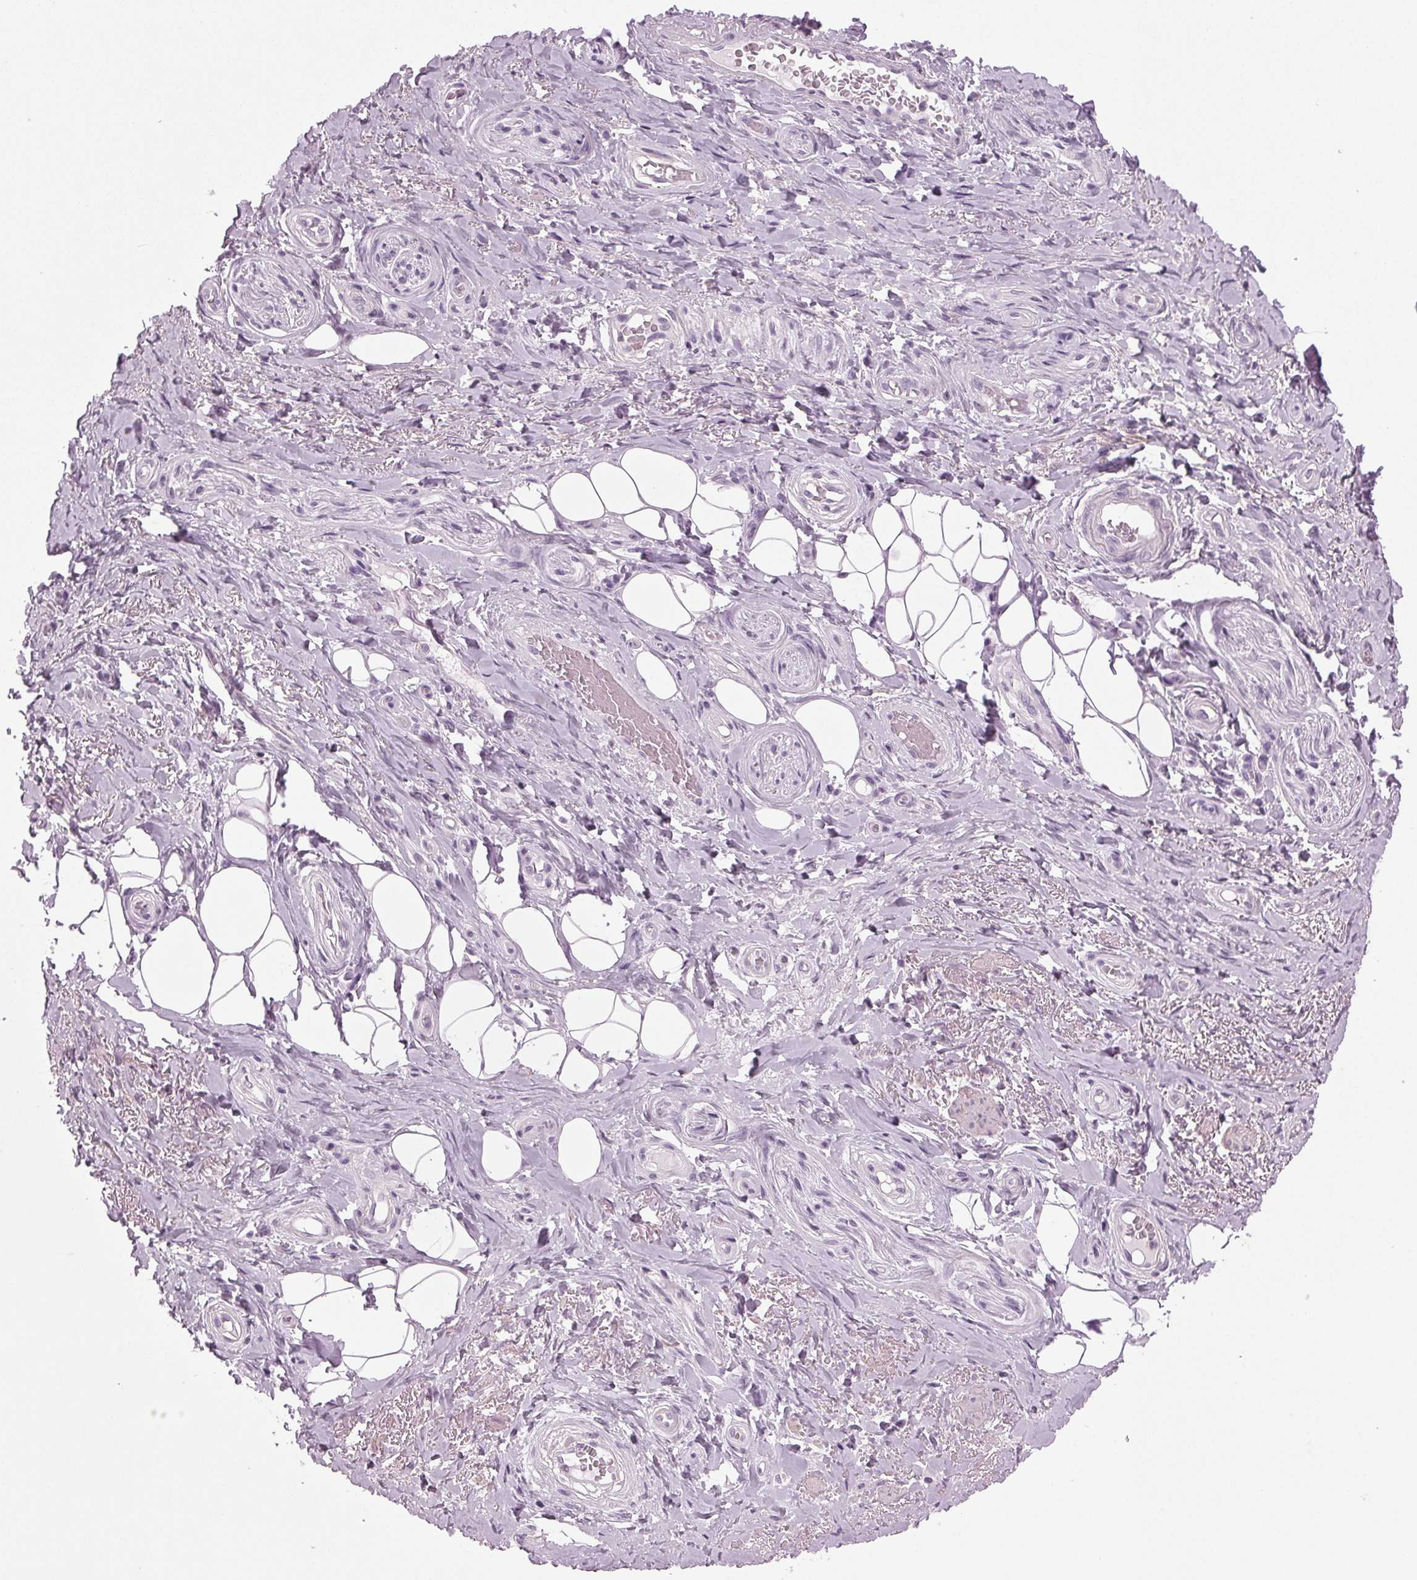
{"staining": {"intensity": "negative", "quantity": "none", "location": "none"}, "tissue": "adipose tissue", "cell_type": "Adipocytes", "image_type": "normal", "snomed": [{"axis": "morphology", "description": "Normal tissue, NOS"}, {"axis": "topography", "description": "Anal"}, {"axis": "topography", "description": "Peripheral nerve tissue"}], "caption": "This is an immunohistochemistry micrograph of unremarkable human adipose tissue. There is no positivity in adipocytes.", "gene": "DNAH12", "patient": {"sex": "male", "age": 53}}